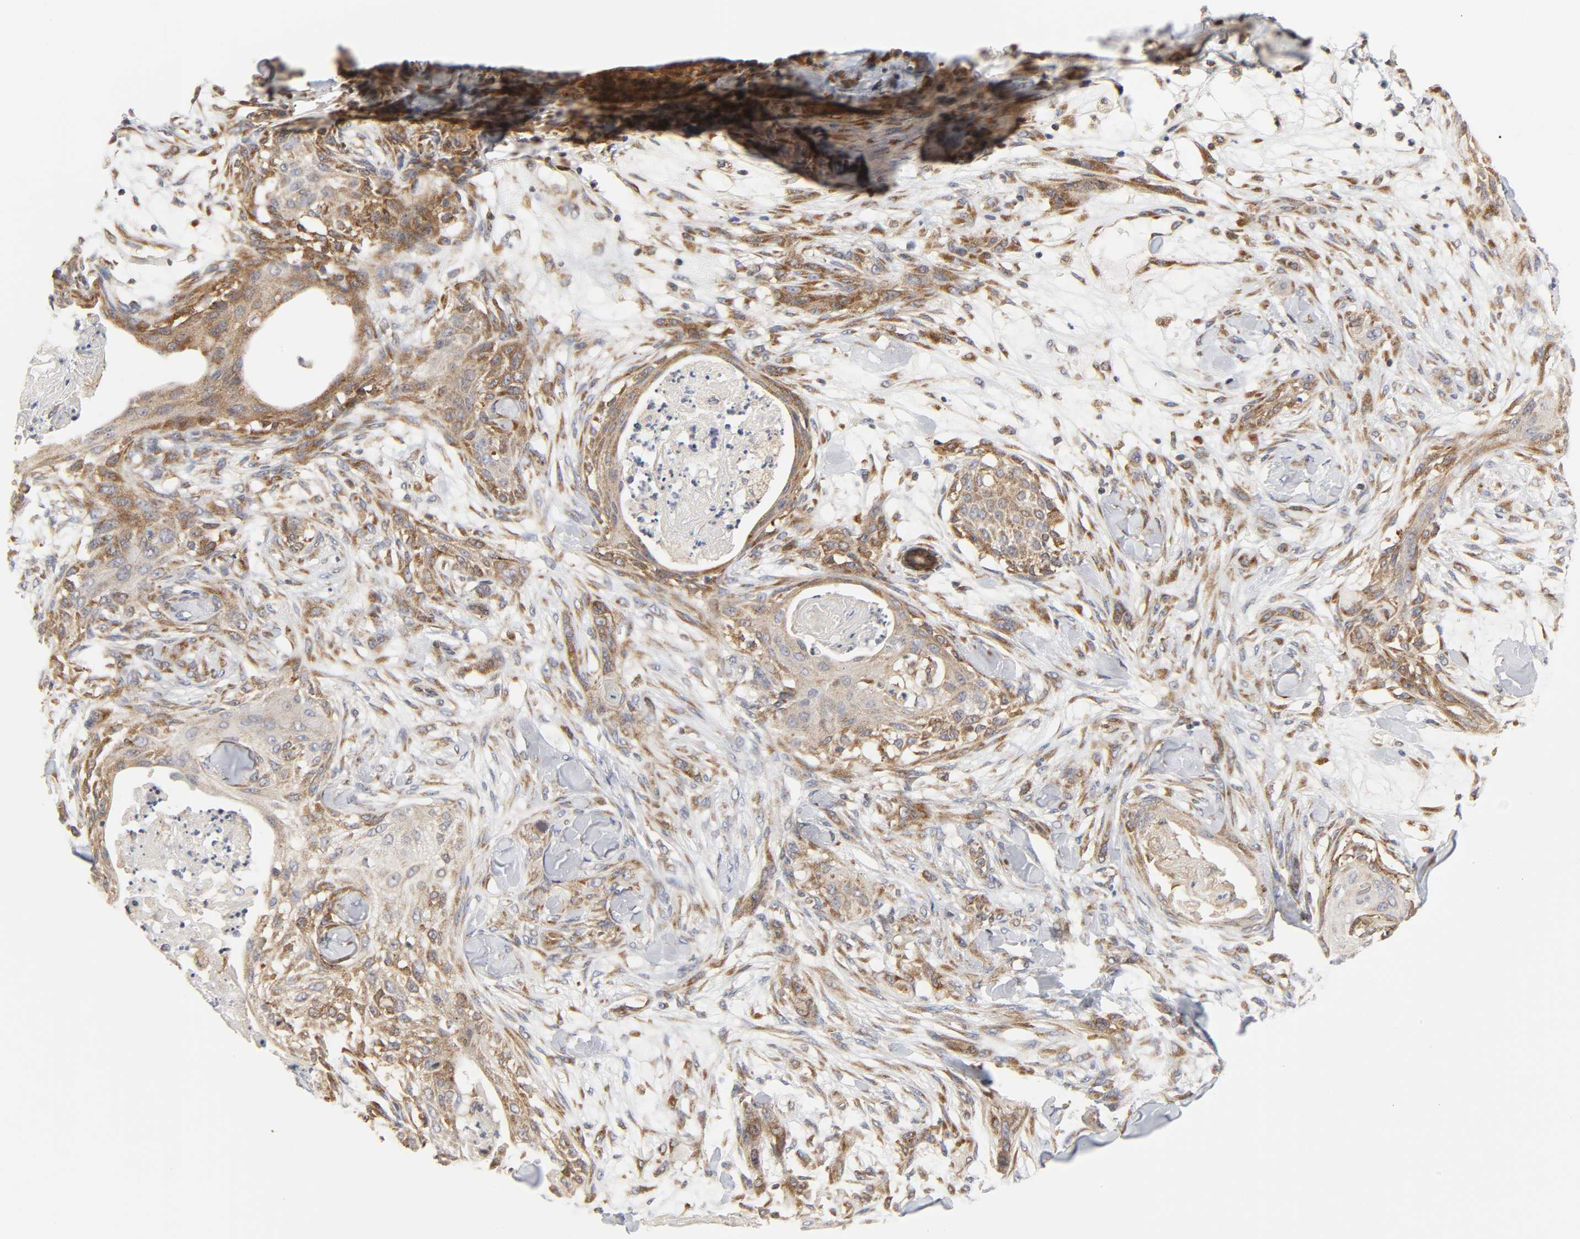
{"staining": {"intensity": "moderate", "quantity": ">75%", "location": "cytoplasmic/membranous"}, "tissue": "skin cancer", "cell_type": "Tumor cells", "image_type": "cancer", "snomed": [{"axis": "morphology", "description": "Squamous cell carcinoma, NOS"}, {"axis": "topography", "description": "Skin"}], "caption": "Moderate cytoplasmic/membranous positivity for a protein is appreciated in about >75% of tumor cells of squamous cell carcinoma (skin) using IHC.", "gene": "BAX", "patient": {"sex": "female", "age": 59}}